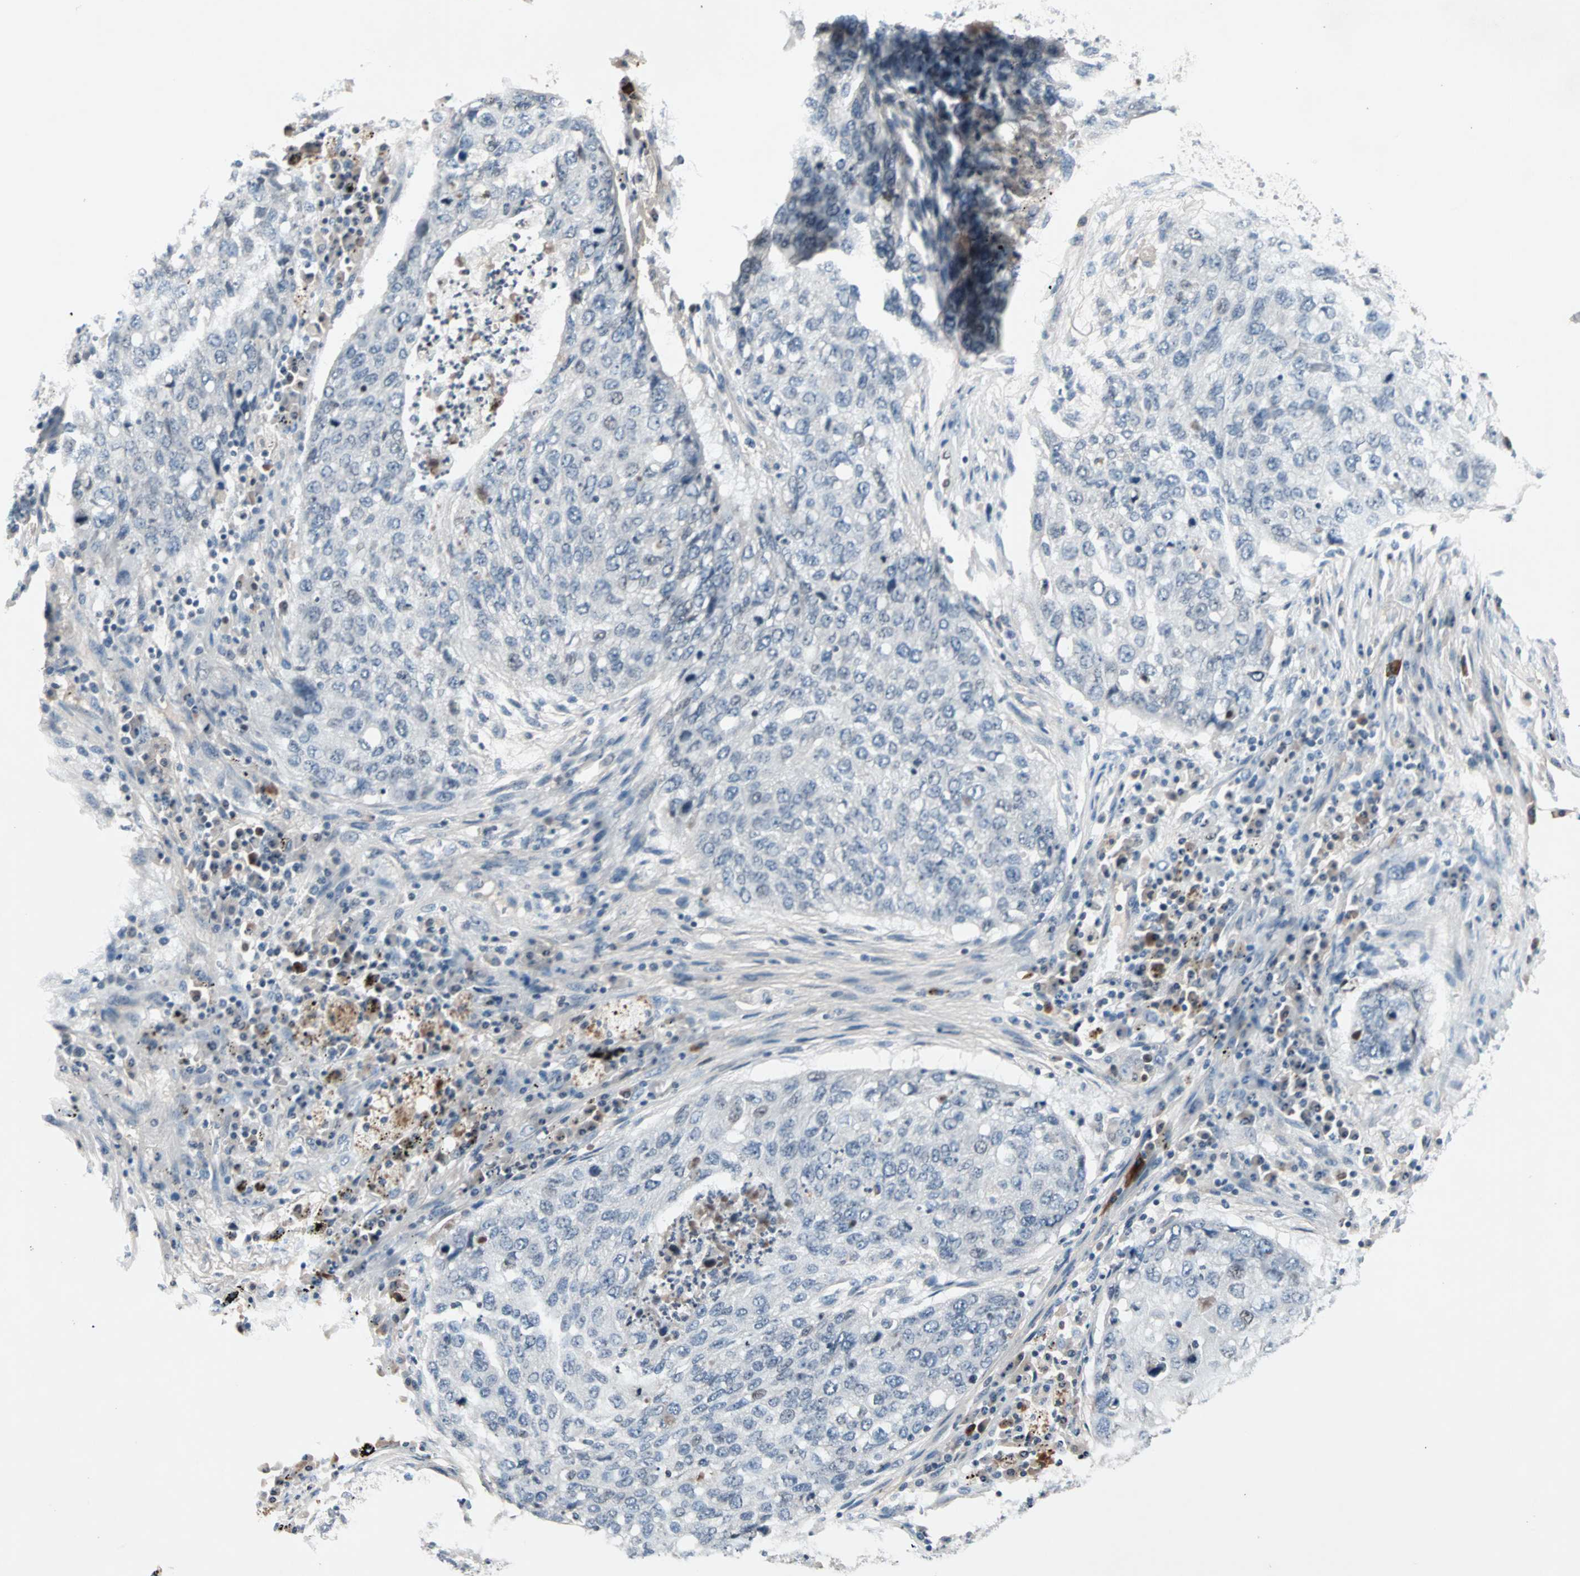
{"staining": {"intensity": "negative", "quantity": "none", "location": "none"}, "tissue": "lung cancer", "cell_type": "Tumor cells", "image_type": "cancer", "snomed": [{"axis": "morphology", "description": "Squamous cell carcinoma, NOS"}, {"axis": "topography", "description": "Lung"}], "caption": "IHC of lung squamous cell carcinoma demonstrates no expression in tumor cells. (Stains: DAB immunohistochemistry with hematoxylin counter stain, Microscopy: brightfield microscopy at high magnification).", "gene": "CCNE2", "patient": {"sex": "female", "age": 63}}